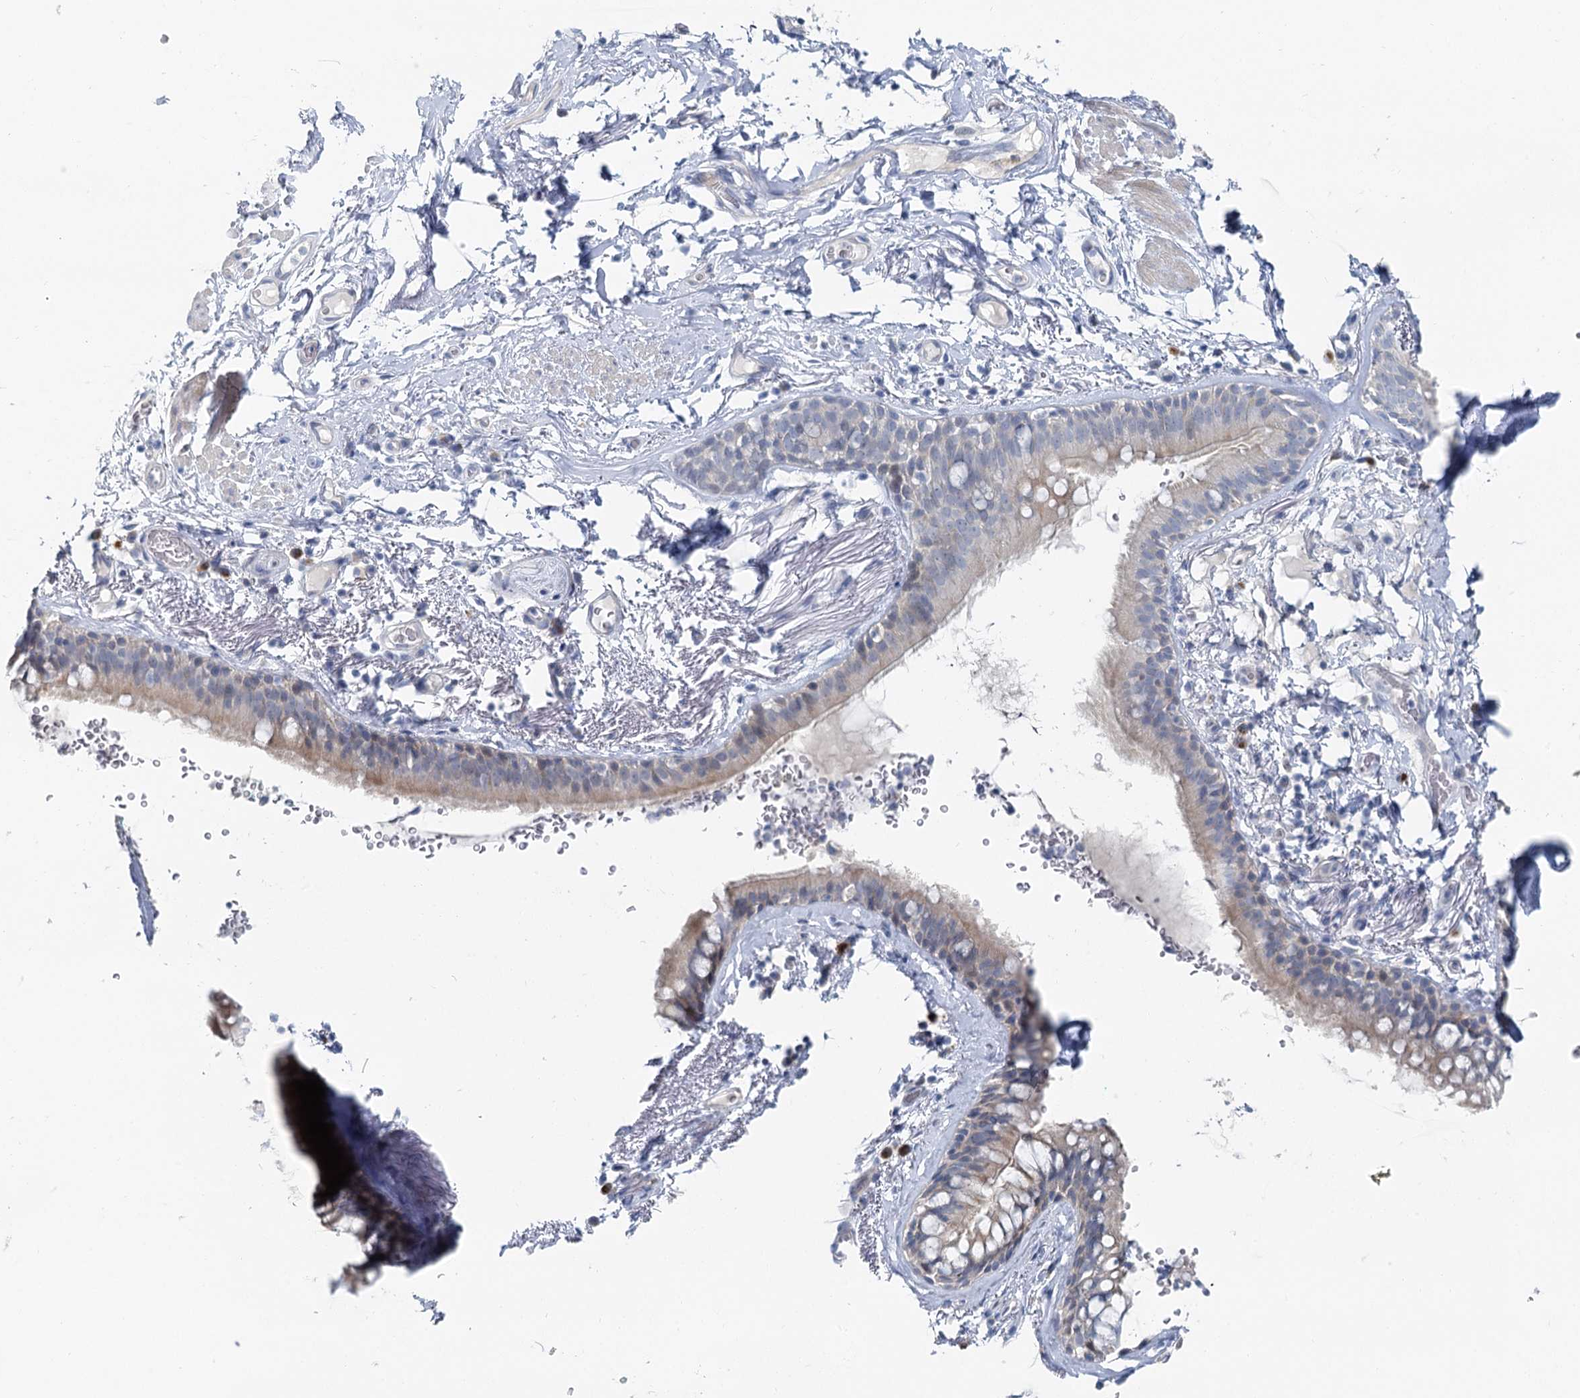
{"staining": {"intensity": "negative", "quantity": "none", "location": "none"}, "tissue": "adipose tissue", "cell_type": "Adipocytes", "image_type": "normal", "snomed": [{"axis": "morphology", "description": "Normal tissue, NOS"}, {"axis": "topography", "description": "Lymph node"}, {"axis": "topography", "description": "Bronchus"}], "caption": "This is an immunohistochemistry (IHC) photomicrograph of unremarkable adipose tissue. There is no expression in adipocytes.", "gene": "ACRBP", "patient": {"sex": "male", "age": 63}}